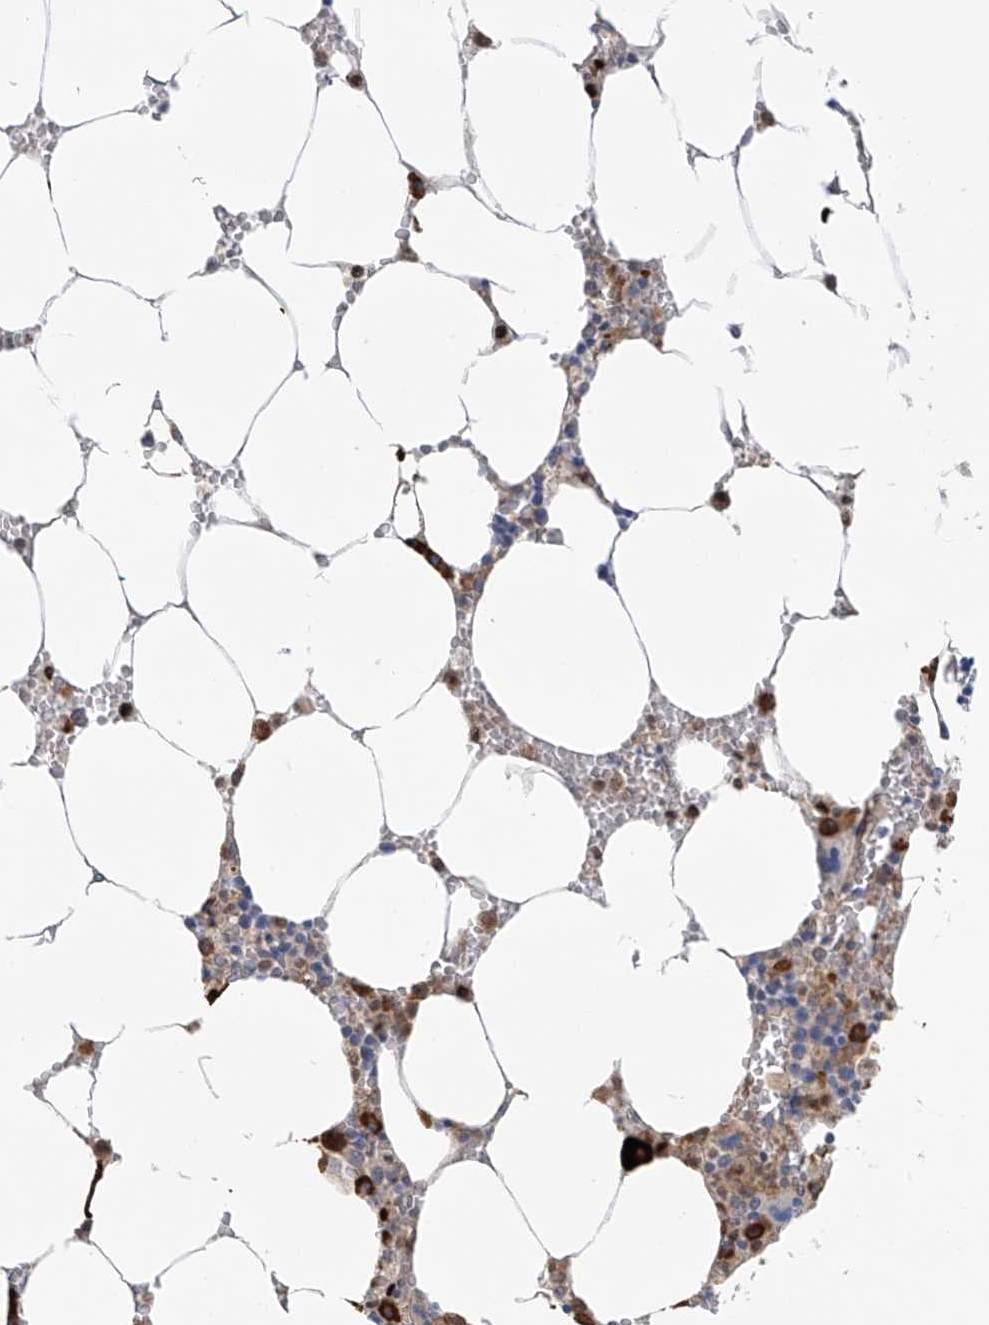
{"staining": {"intensity": "strong", "quantity": "25%-75%", "location": "cytoplasmic/membranous"}, "tissue": "bone marrow", "cell_type": "Hematopoietic cells", "image_type": "normal", "snomed": [{"axis": "morphology", "description": "Normal tissue, NOS"}, {"axis": "topography", "description": "Bone marrow"}], "caption": "This photomicrograph displays immunohistochemistry staining of benign human bone marrow, with high strong cytoplasmic/membranous staining in approximately 25%-75% of hematopoietic cells.", "gene": "KIAA1522", "patient": {"sex": "male", "age": 70}}